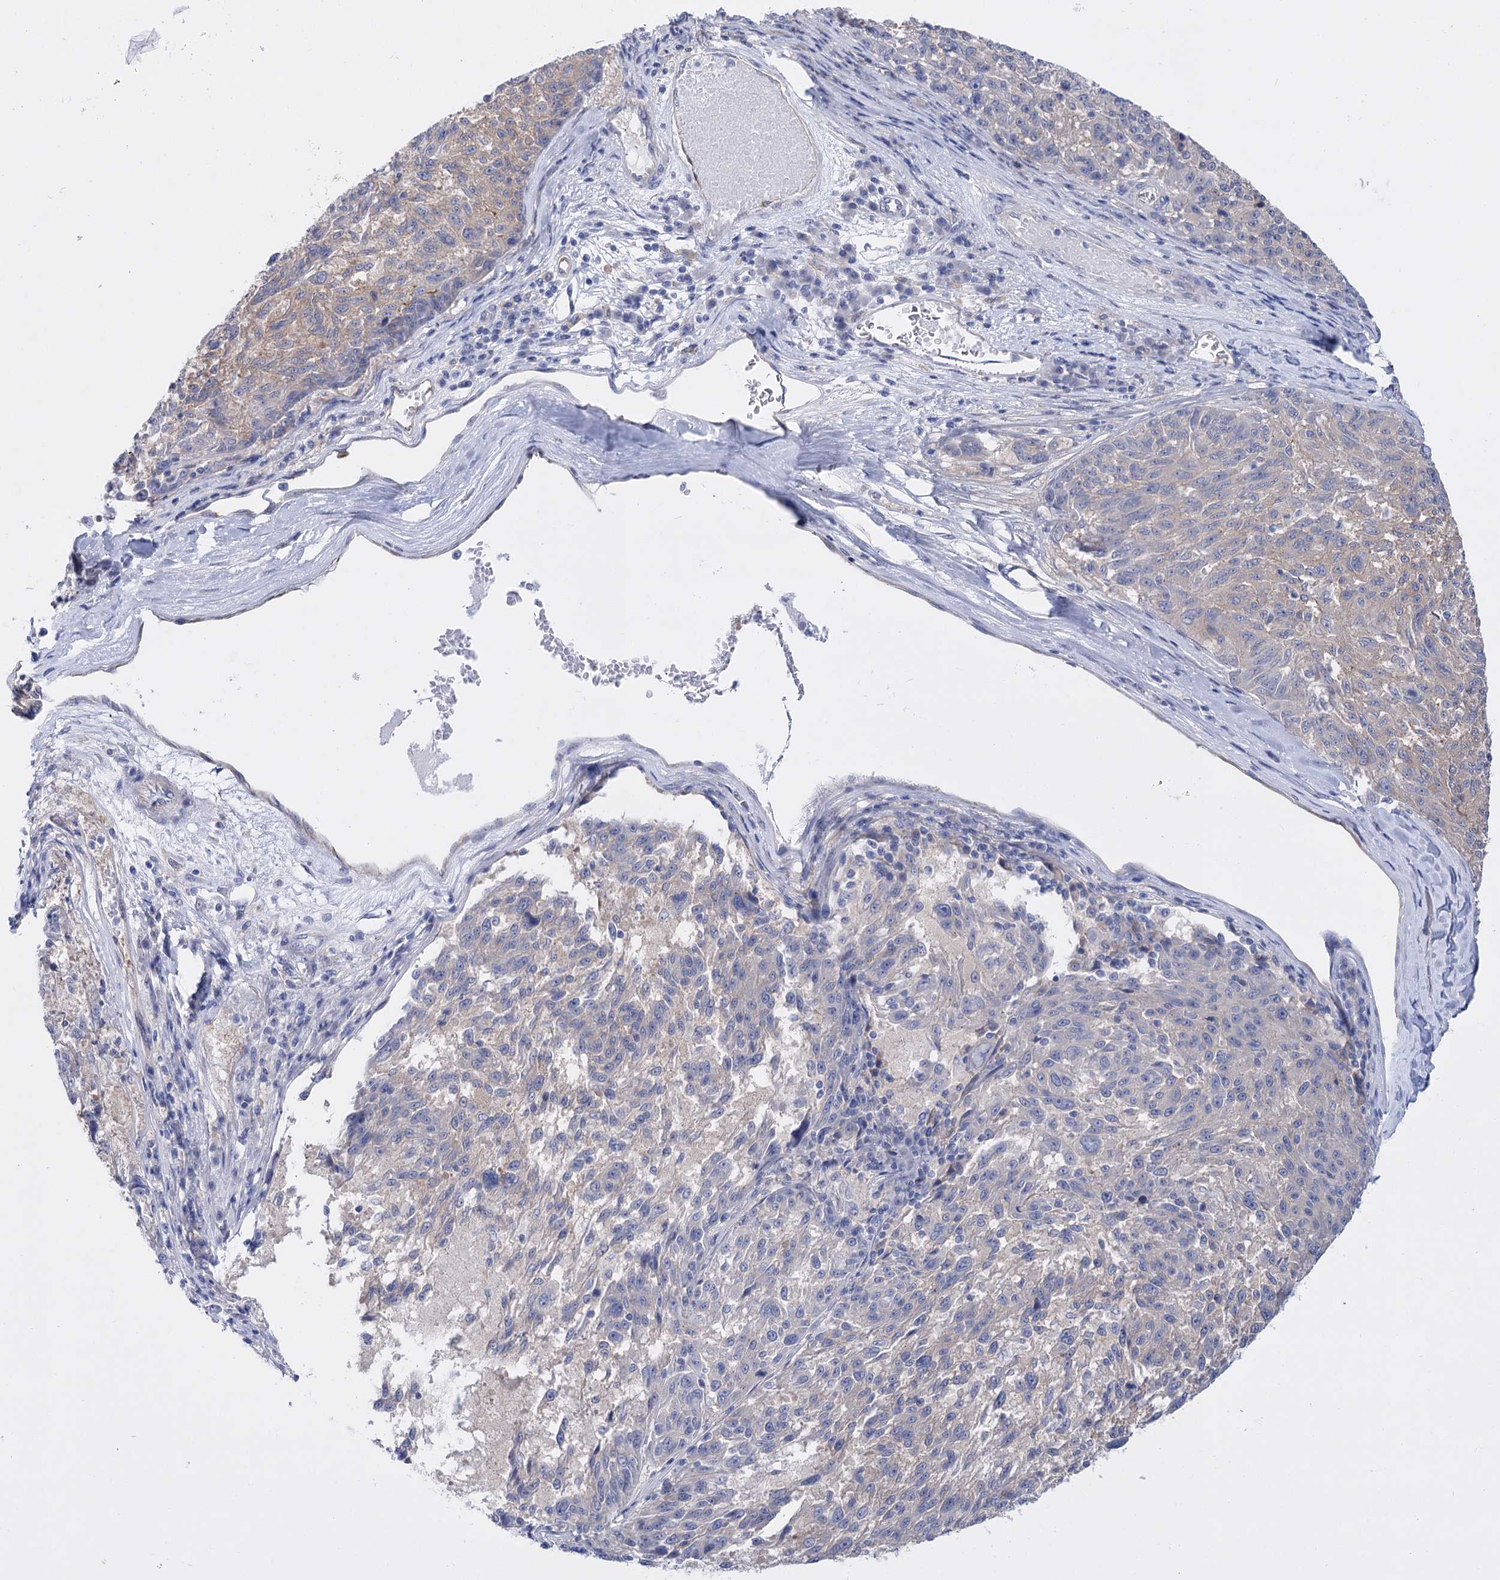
{"staining": {"intensity": "weak", "quantity": "25%-75%", "location": "cytoplasmic/membranous"}, "tissue": "melanoma", "cell_type": "Tumor cells", "image_type": "cancer", "snomed": [{"axis": "morphology", "description": "Malignant melanoma, NOS"}, {"axis": "topography", "description": "Skin"}], "caption": "A brown stain shows weak cytoplasmic/membranous expression of a protein in human malignant melanoma tumor cells. Nuclei are stained in blue.", "gene": "LRRC34", "patient": {"sex": "male", "age": 53}}